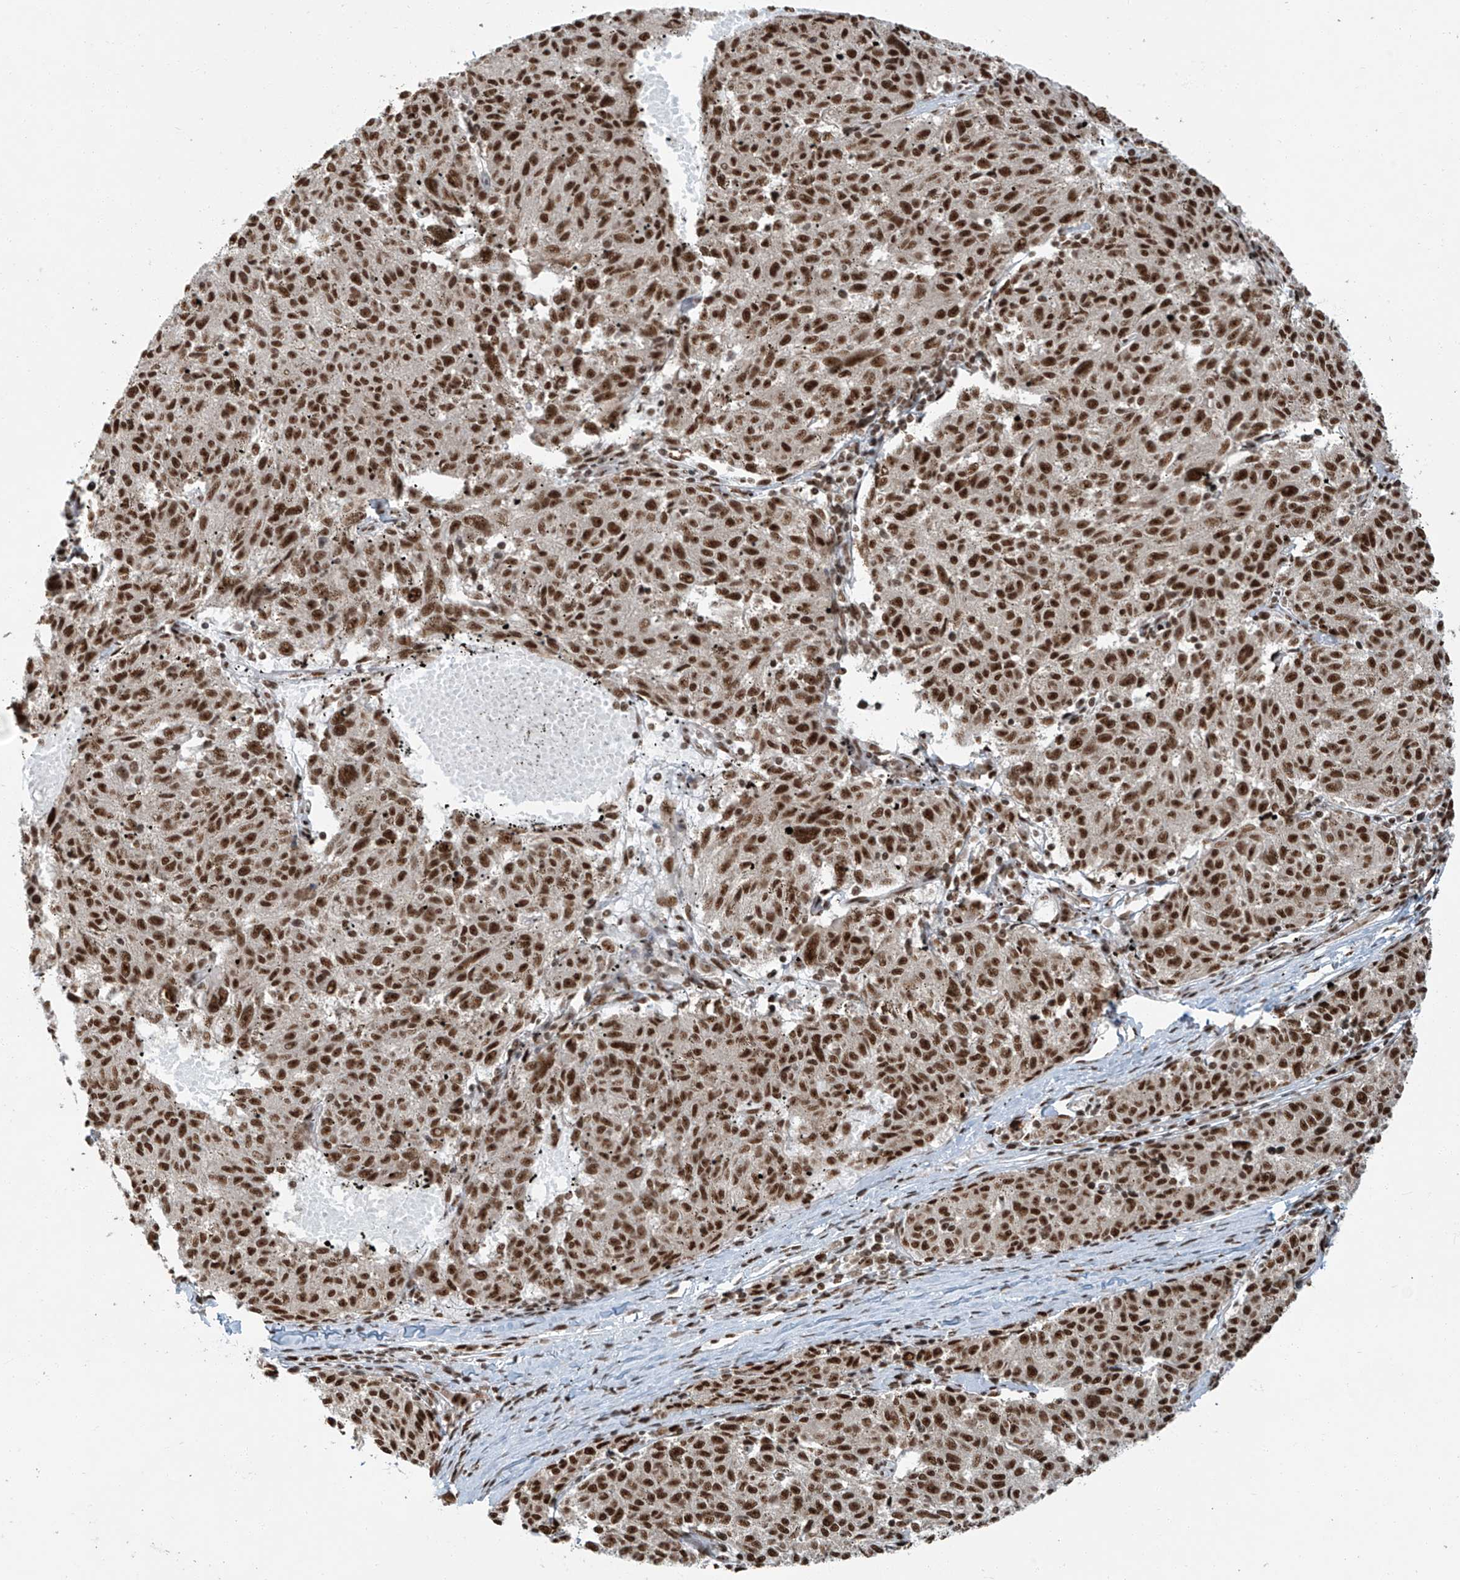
{"staining": {"intensity": "strong", "quantity": ">75%", "location": "nuclear"}, "tissue": "melanoma", "cell_type": "Tumor cells", "image_type": "cancer", "snomed": [{"axis": "morphology", "description": "Malignant melanoma, NOS"}, {"axis": "topography", "description": "Skin"}], "caption": "This micrograph demonstrates immunohistochemistry staining of human melanoma, with high strong nuclear expression in about >75% of tumor cells.", "gene": "FAM193B", "patient": {"sex": "female", "age": 72}}